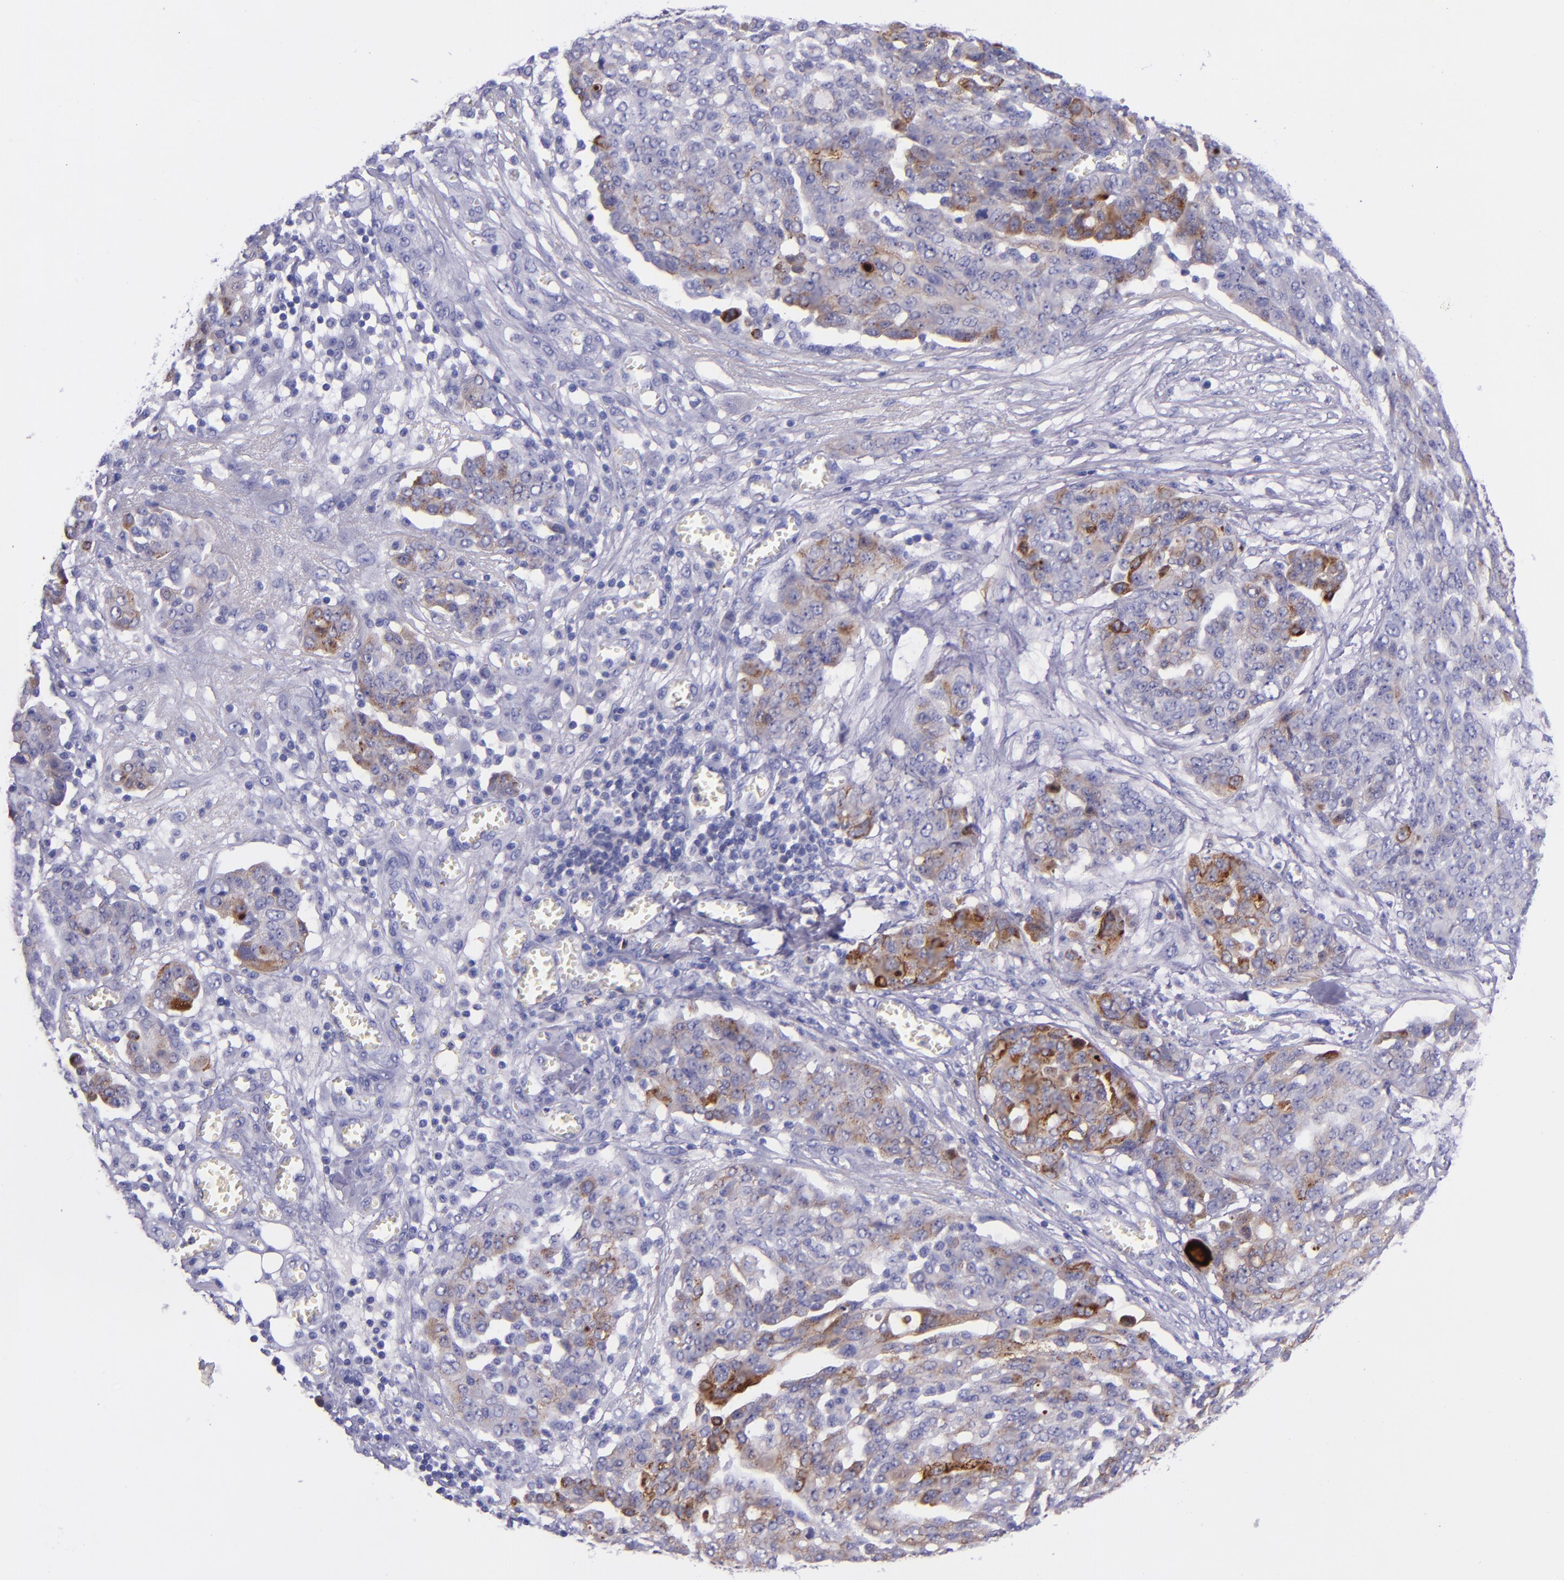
{"staining": {"intensity": "moderate", "quantity": "<25%", "location": "cytoplasmic/membranous"}, "tissue": "ovarian cancer", "cell_type": "Tumor cells", "image_type": "cancer", "snomed": [{"axis": "morphology", "description": "Cystadenocarcinoma, serous, NOS"}, {"axis": "topography", "description": "Soft tissue"}, {"axis": "topography", "description": "Ovary"}], "caption": "Ovarian serous cystadenocarcinoma stained for a protein shows moderate cytoplasmic/membranous positivity in tumor cells.", "gene": "SLPI", "patient": {"sex": "female", "age": 57}}